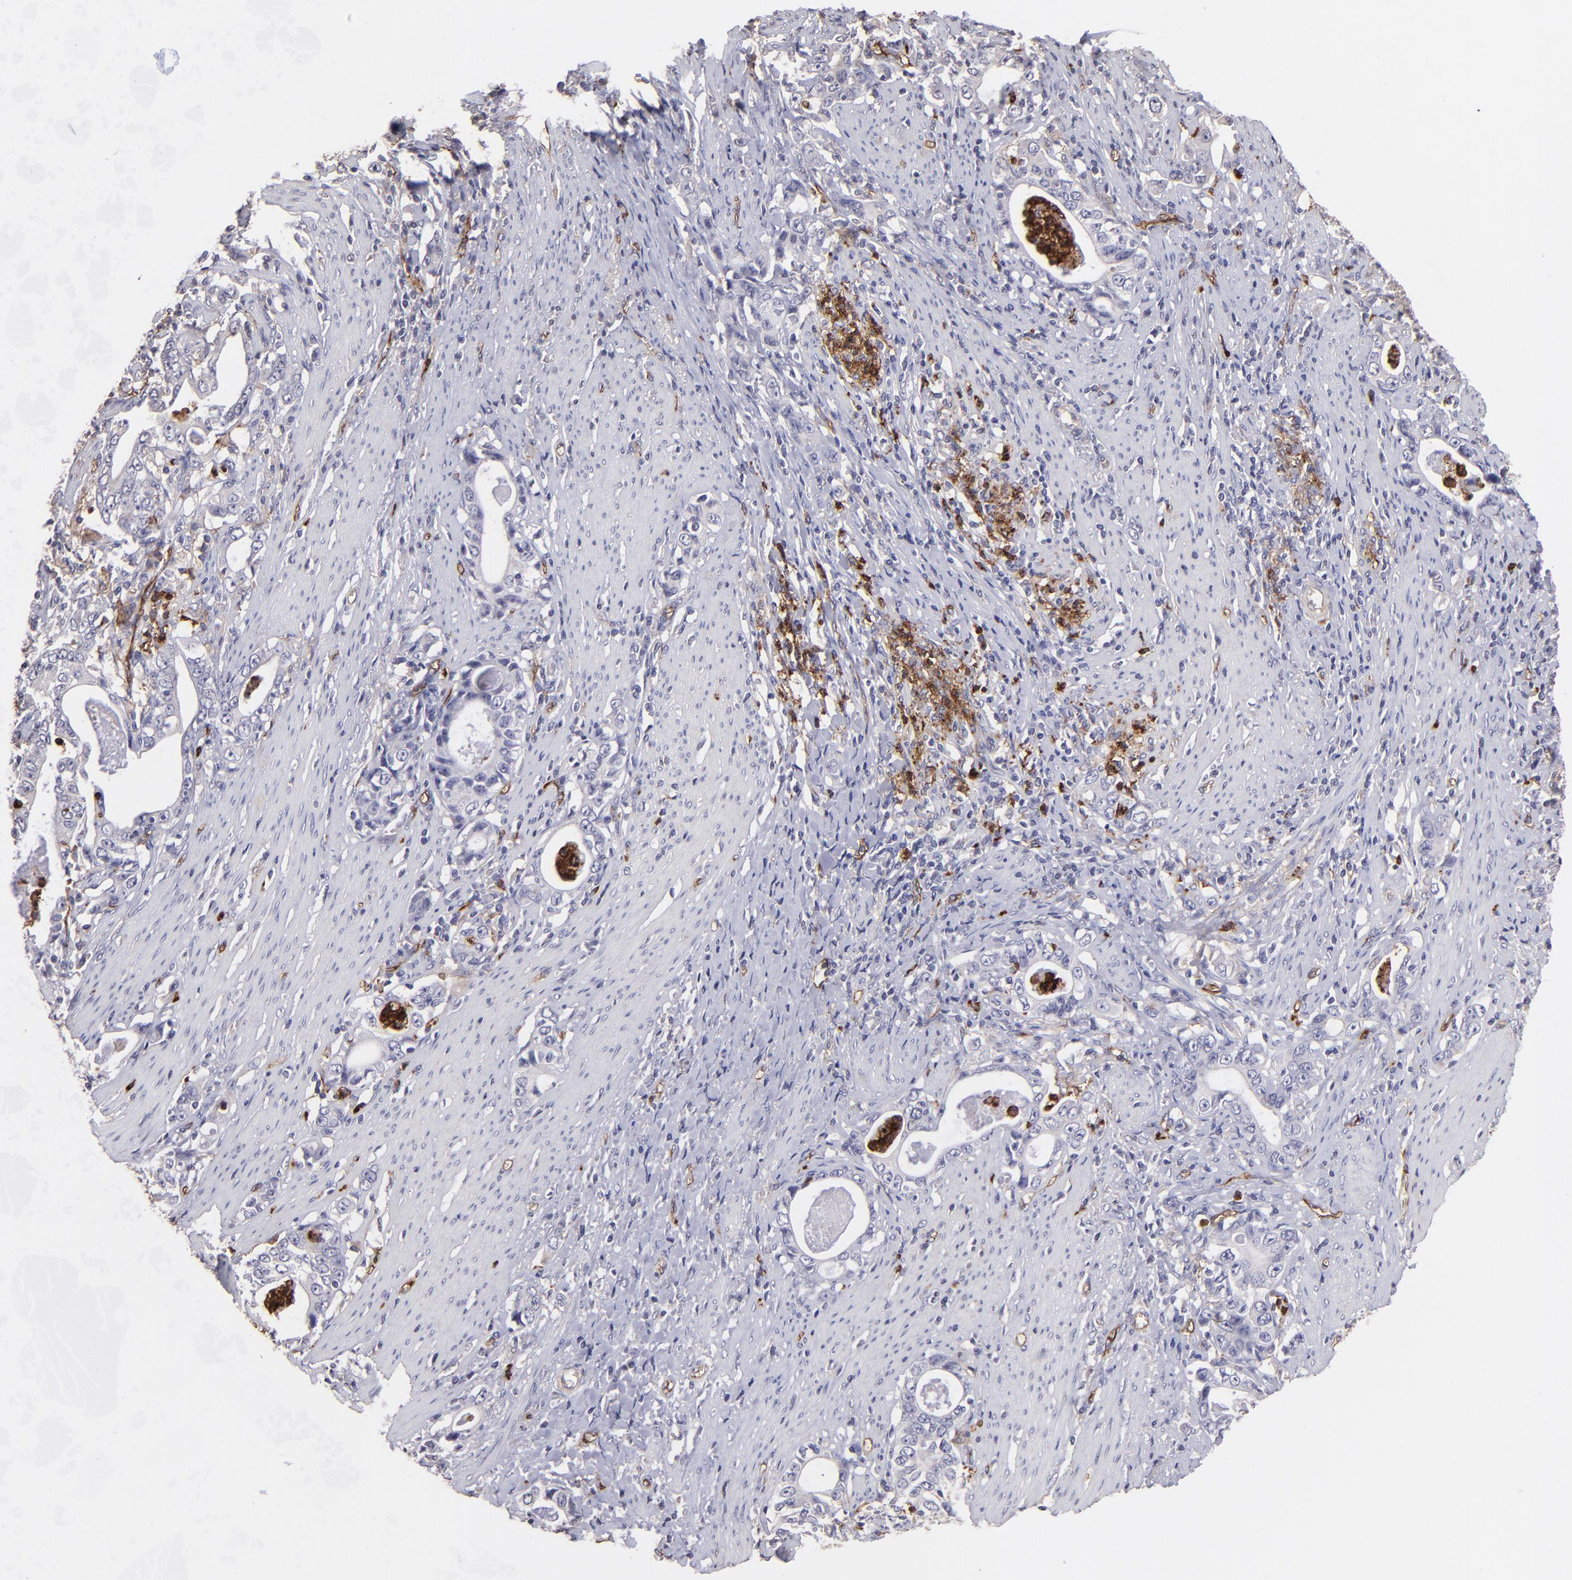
{"staining": {"intensity": "negative", "quantity": "none", "location": "none"}, "tissue": "stomach cancer", "cell_type": "Tumor cells", "image_type": "cancer", "snomed": [{"axis": "morphology", "description": "Adenocarcinoma, NOS"}, {"axis": "topography", "description": "Stomach, lower"}], "caption": "Stomach cancer was stained to show a protein in brown. There is no significant staining in tumor cells.", "gene": "DYSF", "patient": {"sex": "female", "age": 72}}